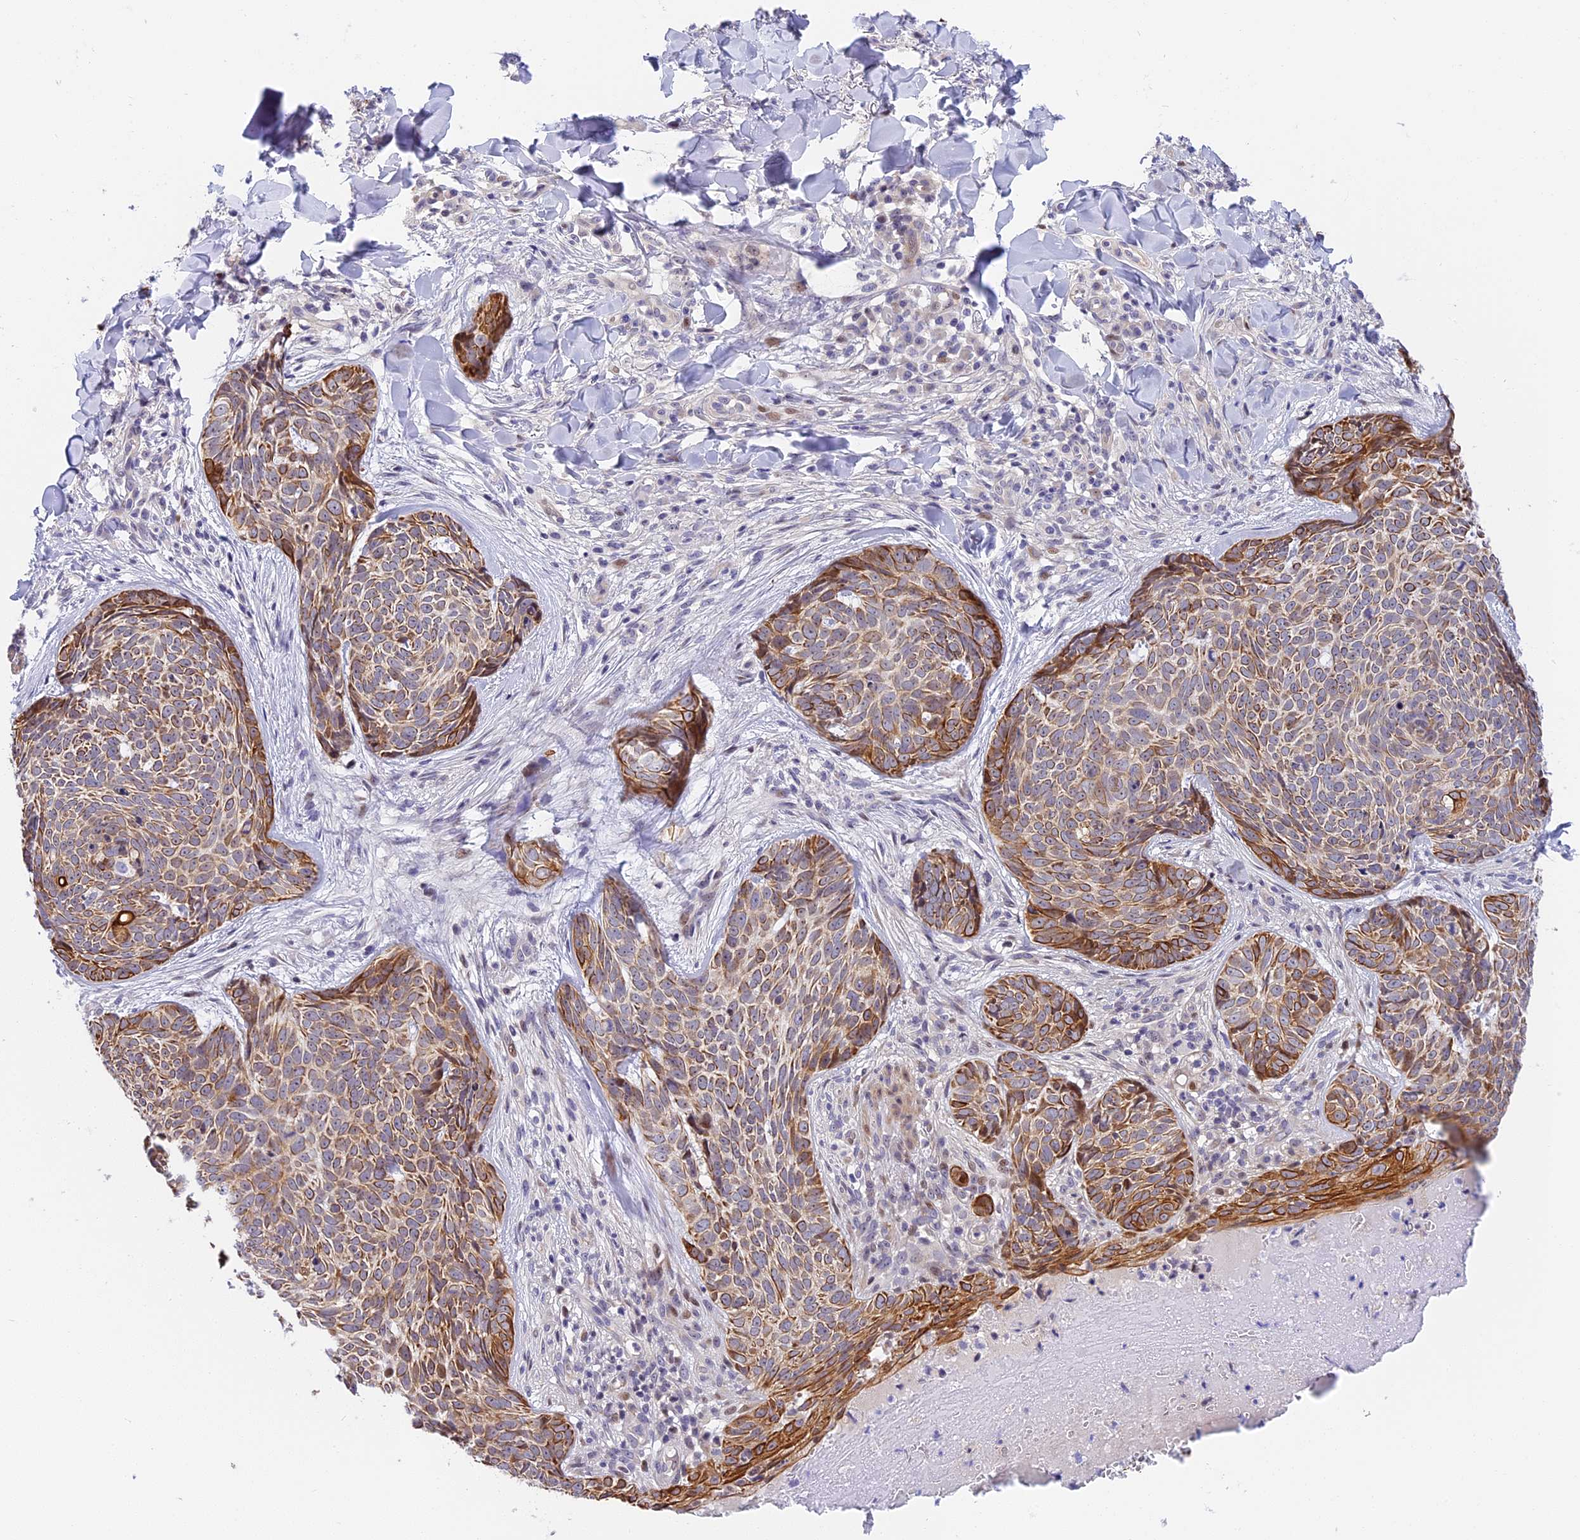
{"staining": {"intensity": "moderate", "quantity": "25%-75%", "location": "cytoplasmic/membranous"}, "tissue": "skin cancer", "cell_type": "Tumor cells", "image_type": "cancer", "snomed": [{"axis": "morphology", "description": "Basal cell carcinoma"}, {"axis": "topography", "description": "Skin"}], "caption": "Human skin basal cell carcinoma stained for a protein (brown) demonstrates moderate cytoplasmic/membranous positive staining in approximately 25%-75% of tumor cells.", "gene": "MIDN", "patient": {"sex": "female", "age": 61}}